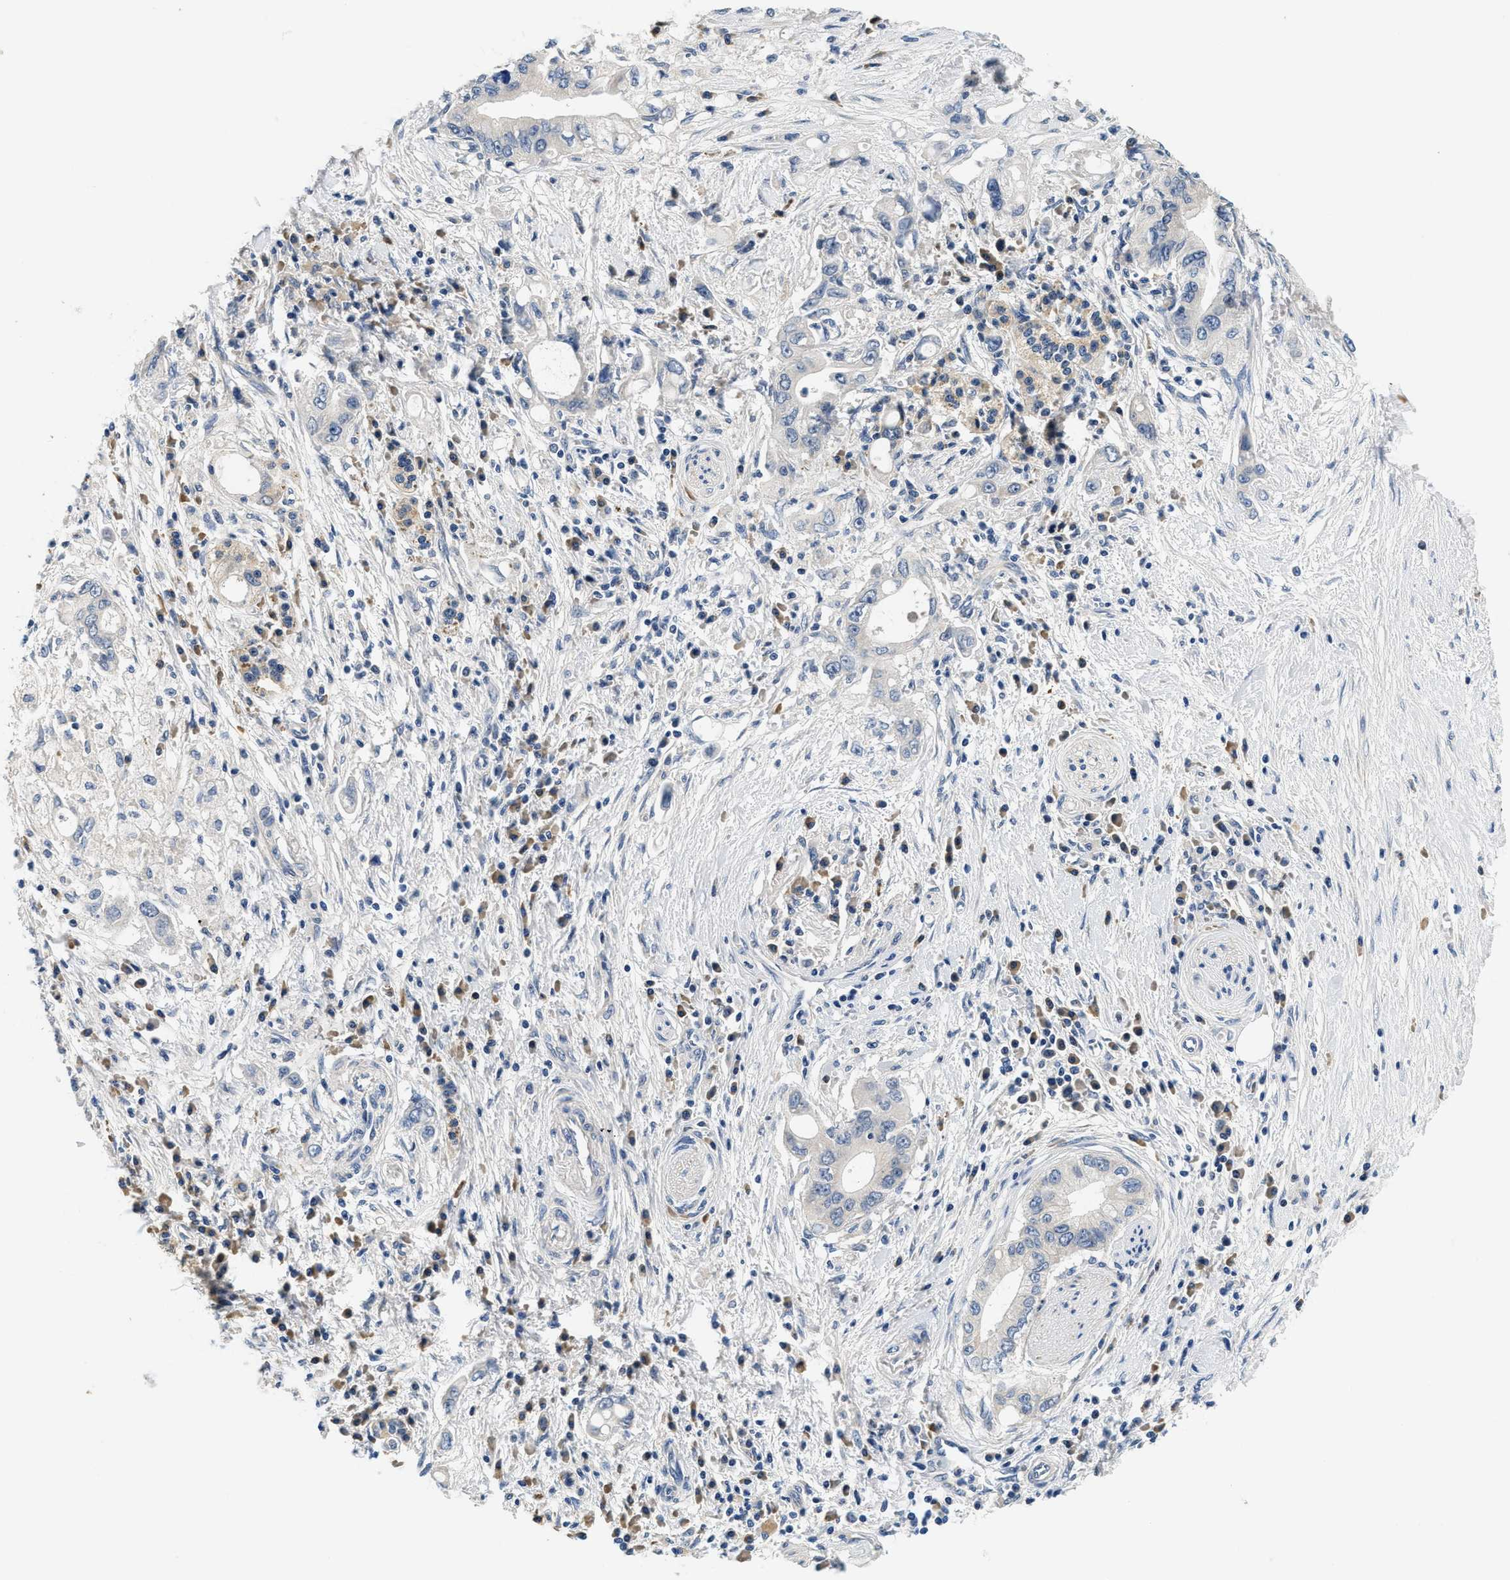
{"staining": {"intensity": "negative", "quantity": "none", "location": "none"}, "tissue": "pancreatic cancer", "cell_type": "Tumor cells", "image_type": "cancer", "snomed": [{"axis": "morphology", "description": "Adenocarcinoma, NOS"}, {"axis": "topography", "description": "Pancreas"}], "caption": "Immunohistochemical staining of pancreatic adenocarcinoma demonstrates no significant expression in tumor cells.", "gene": "ALDH3A2", "patient": {"sex": "female", "age": 73}}